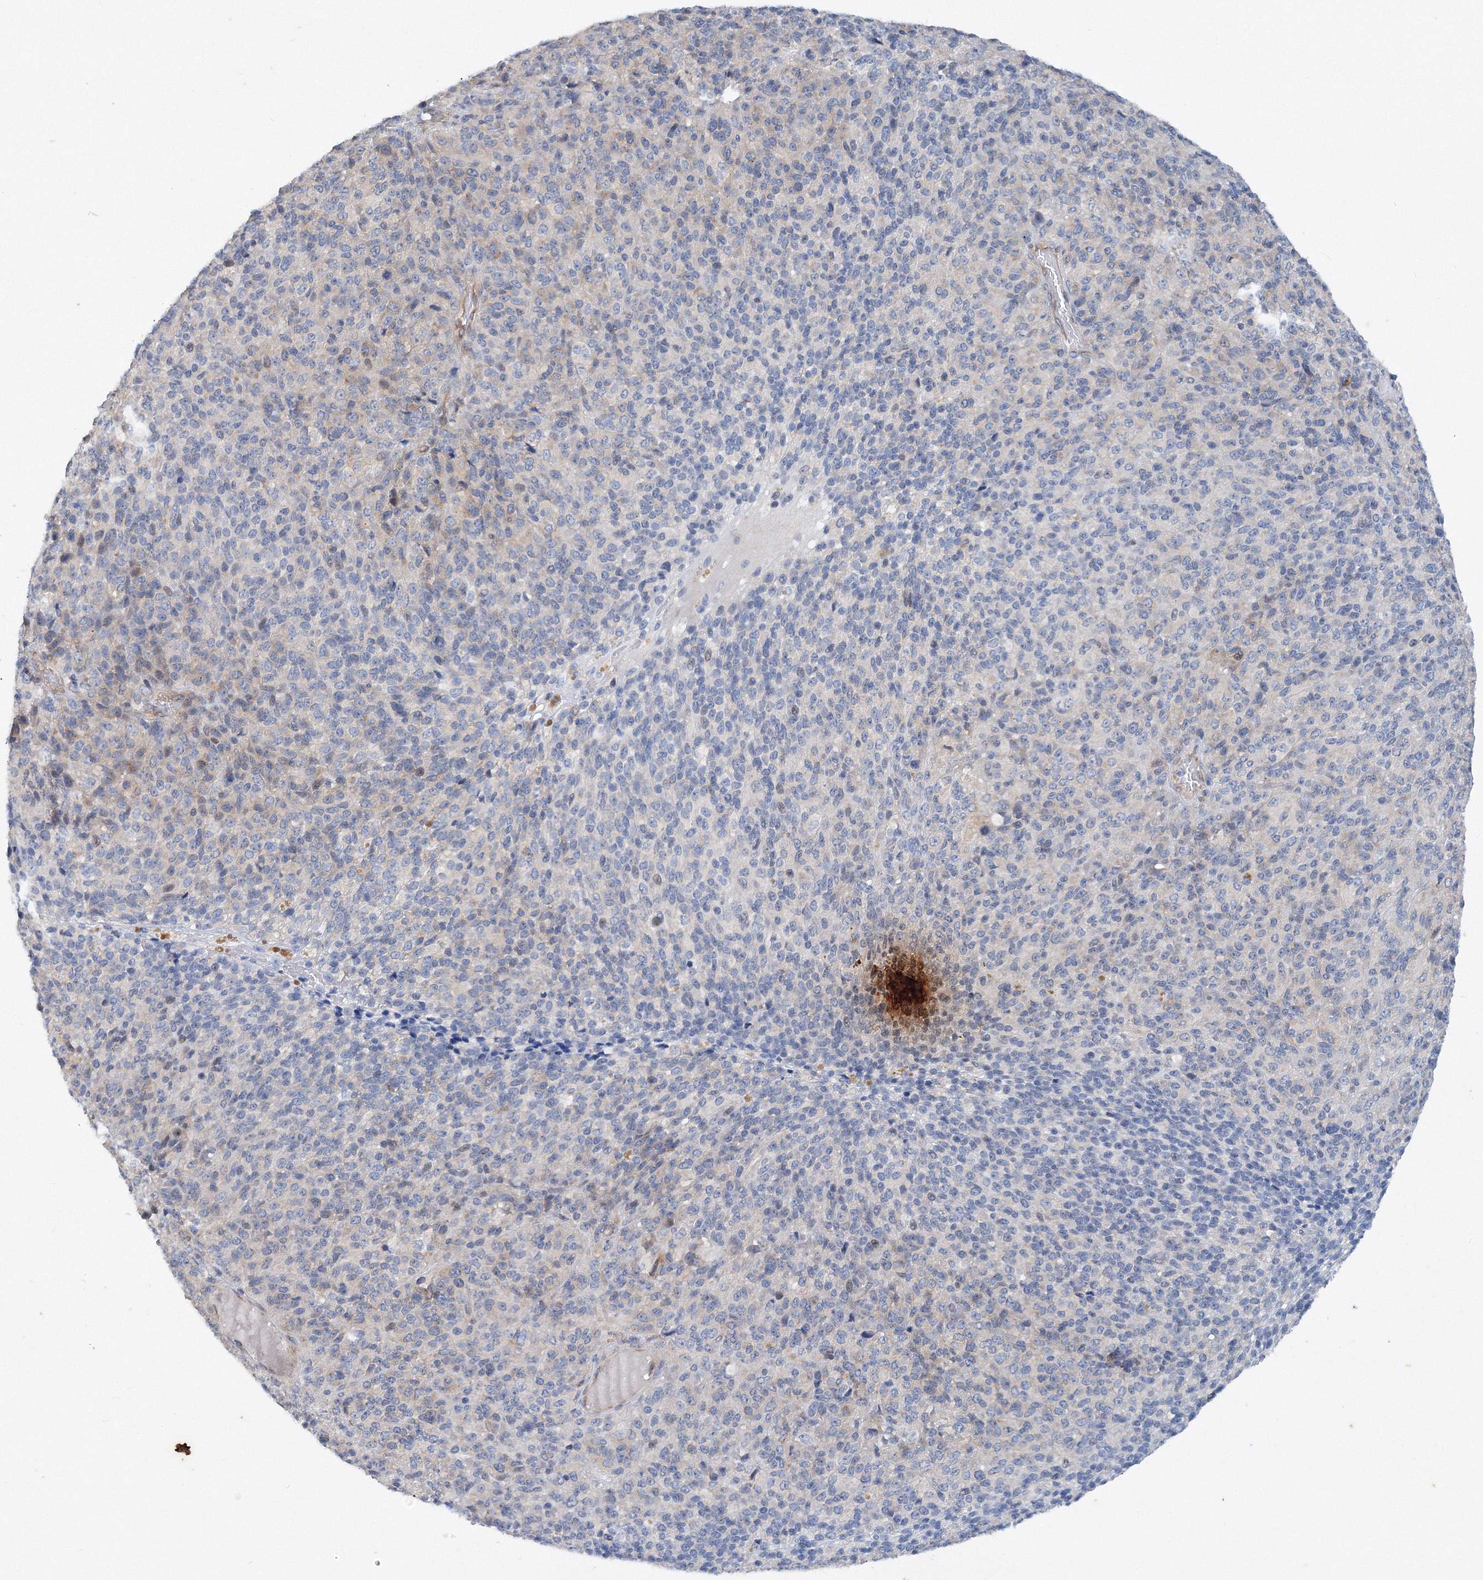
{"staining": {"intensity": "negative", "quantity": "none", "location": "none"}, "tissue": "melanoma", "cell_type": "Tumor cells", "image_type": "cancer", "snomed": [{"axis": "morphology", "description": "Malignant melanoma, Metastatic site"}, {"axis": "topography", "description": "Brain"}], "caption": "Tumor cells are negative for protein expression in human melanoma.", "gene": "TANC1", "patient": {"sex": "female", "age": 56}}